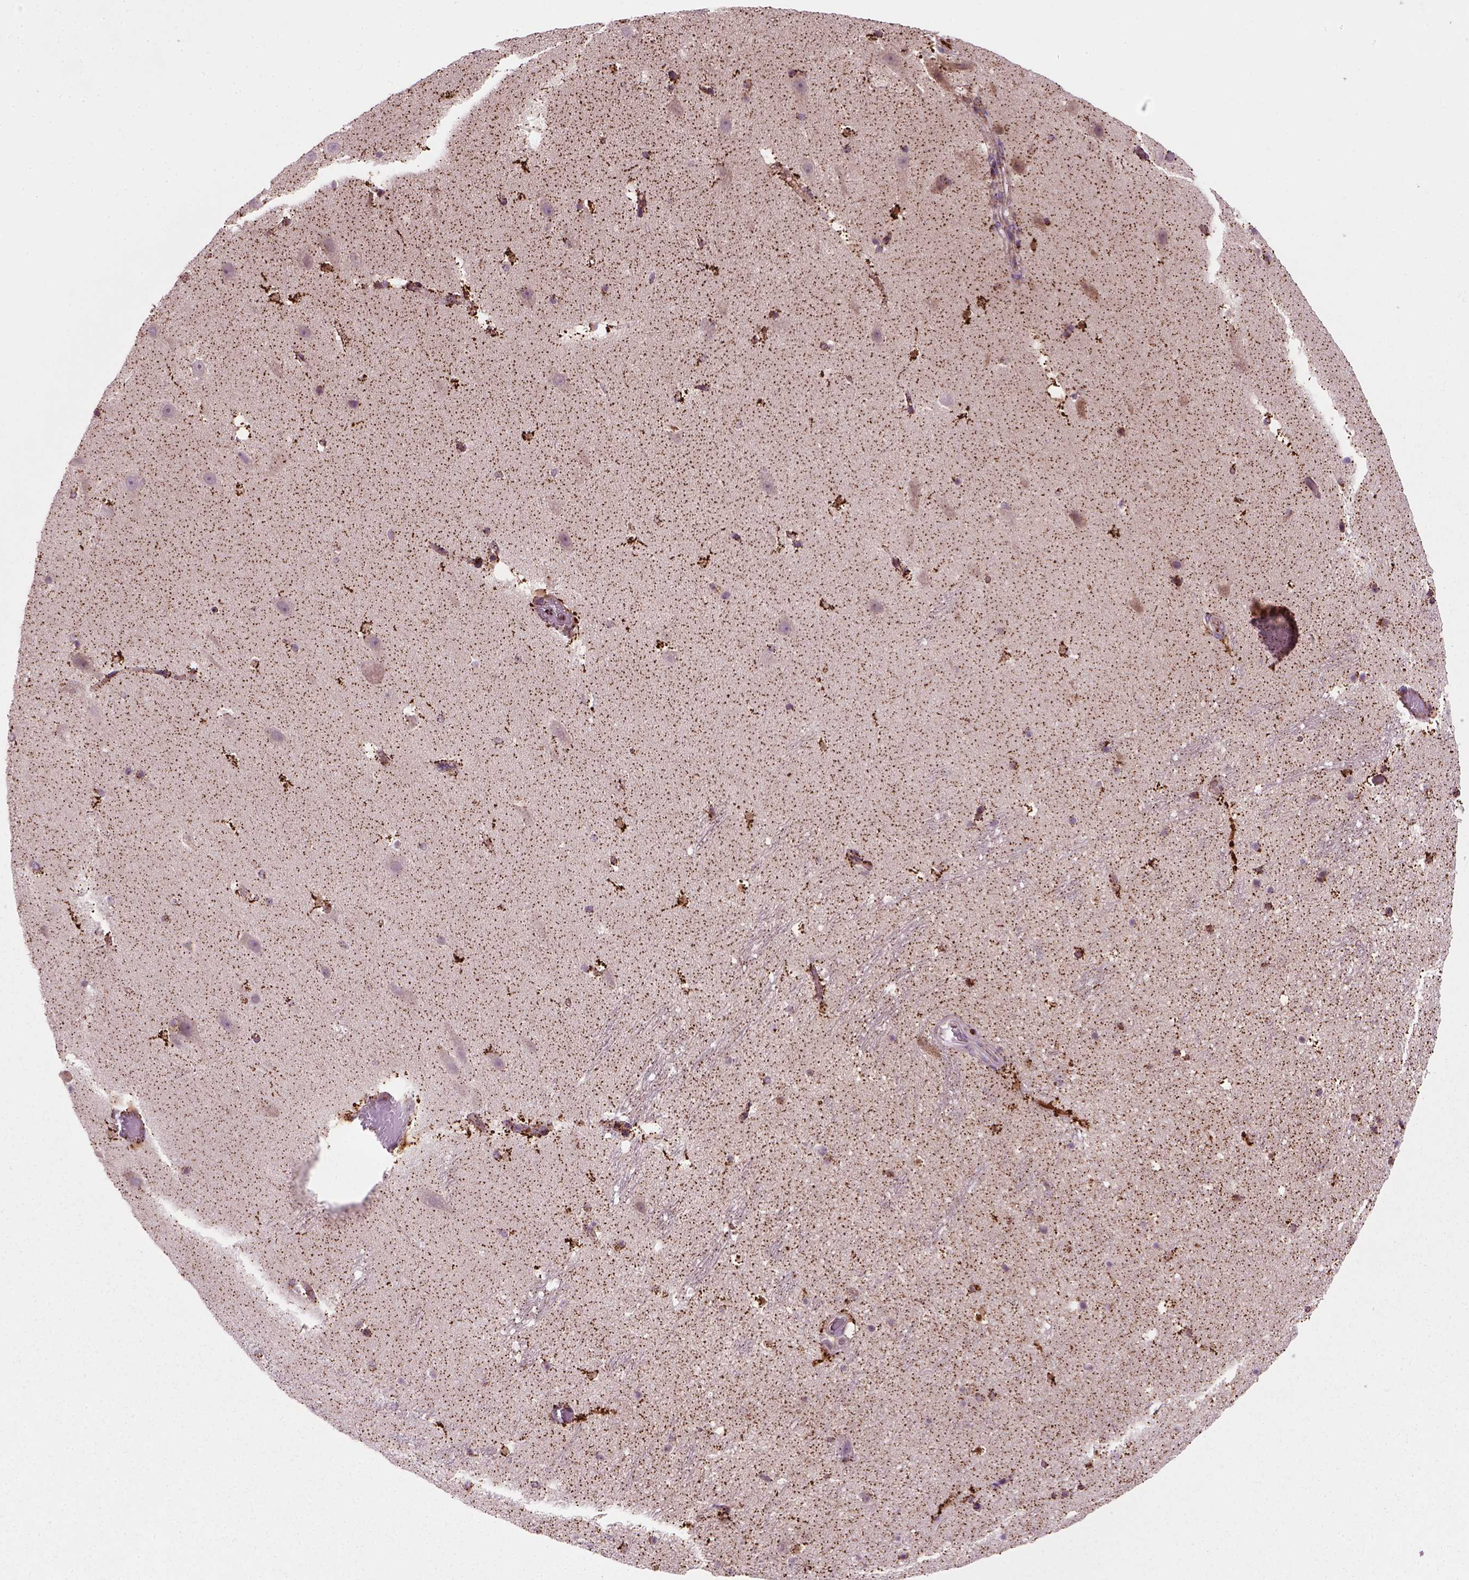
{"staining": {"intensity": "strong", "quantity": "<25%", "location": "cytoplasmic/membranous"}, "tissue": "hippocampus", "cell_type": "Glial cells", "image_type": "normal", "snomed": [{"axis": "morphology", "description": "Normal tissue, NOS"}, {"axis": "topography", "description": "Hippocampus"}], "caption": "Brown immunohistochemical staining in benign human hippocampus demonstrates strong cytoplasmic/membranous staining in about <25% of glial cells.", "gene": "NUDT16L1", "patient": {"sex": "male", "age": 26}}